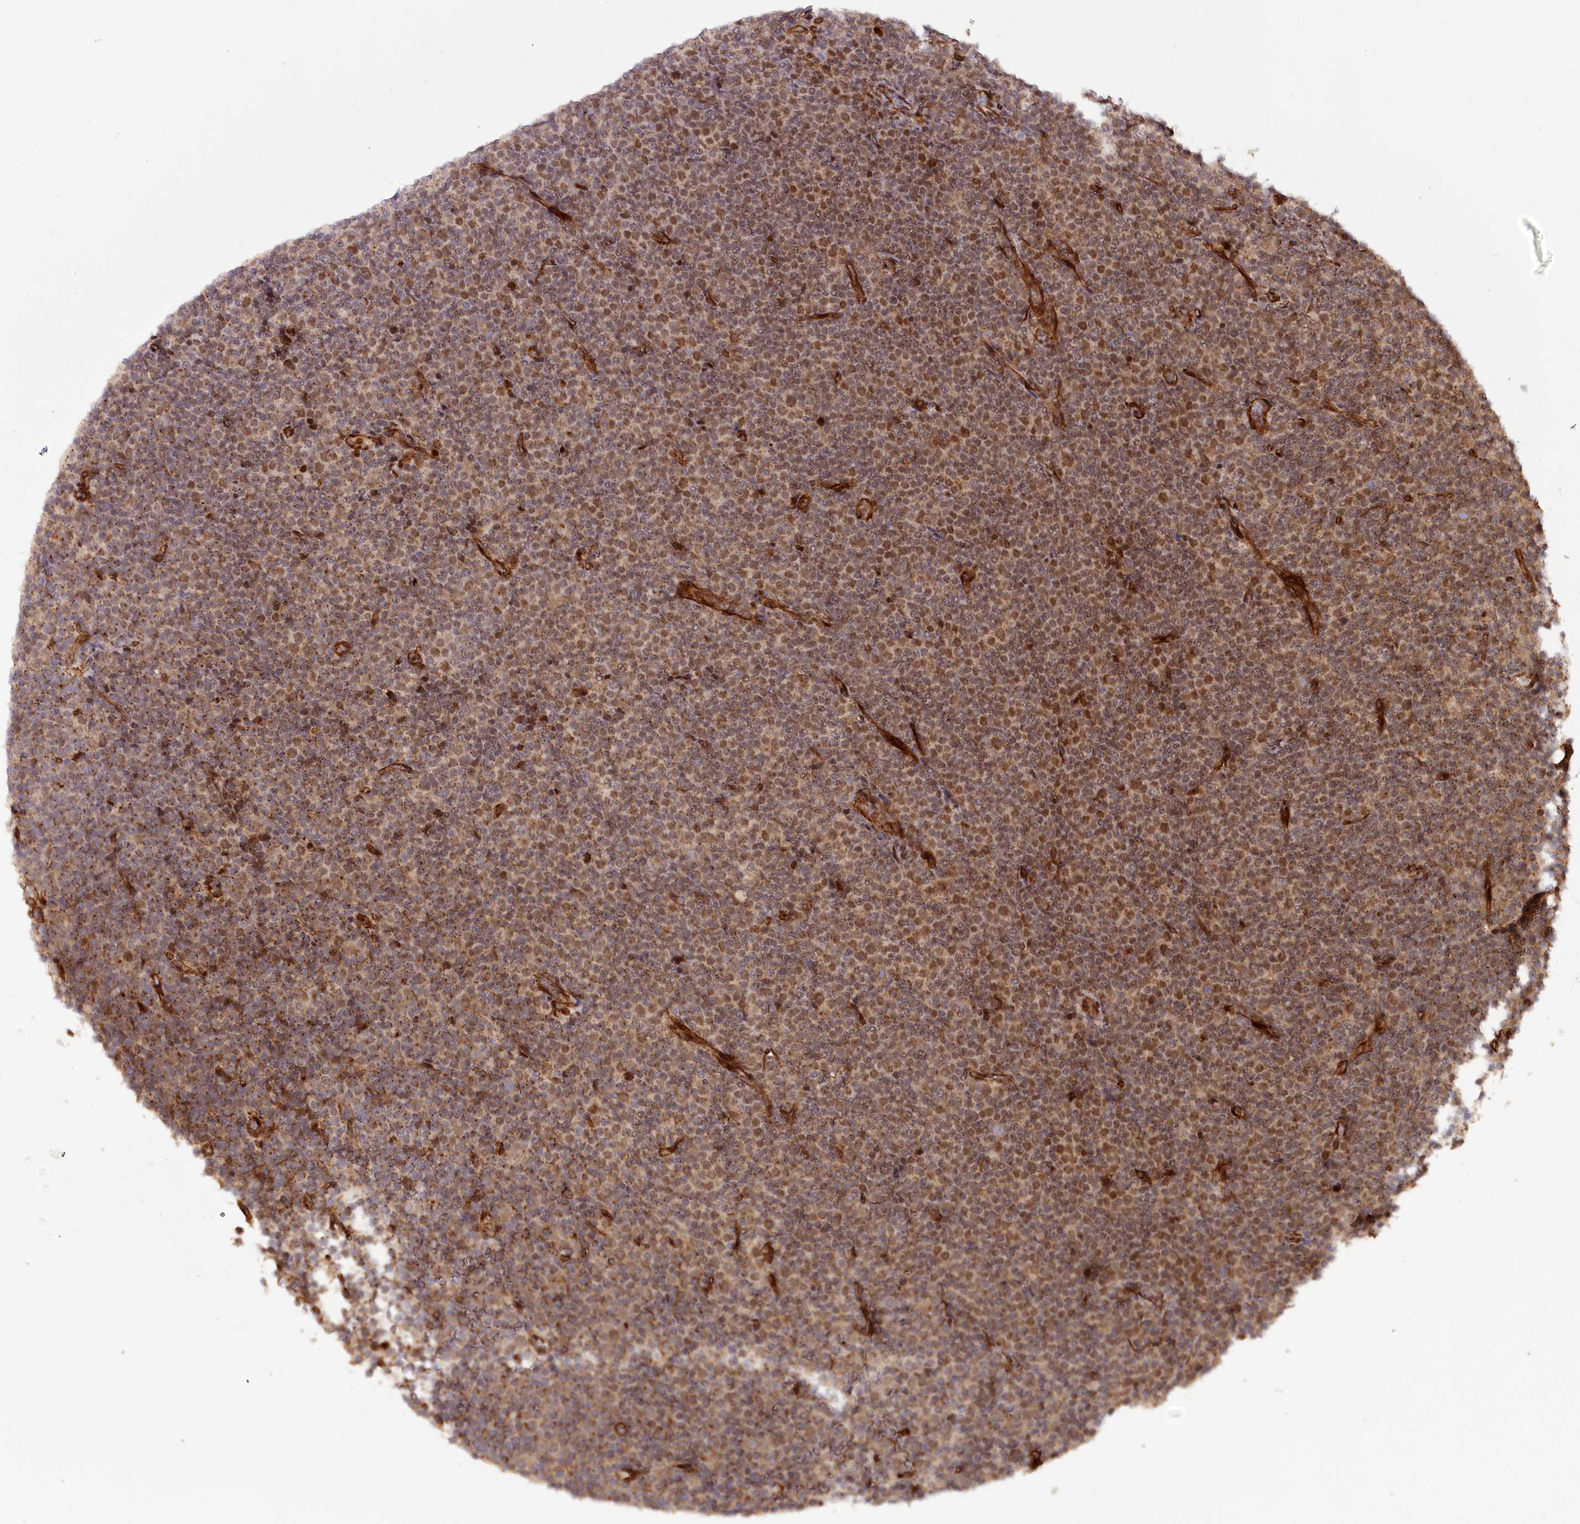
{"staining": {"intensity": "moderate", "quantity": ">75%", "location": "cytoplasmic/membranous,nuclear"}, "tissue": "lymphoma", "cell_type": "Tumor cells", "image_type": "cancer", "snomed": [{"axis": "morphology", "description": "Malignant lymphoma, non-Hodgkin's type, Low grade"}, {"axis": "topography", "description": "Lymph node"}], "caption": "This histopathology image demonstrates immunohistochemistry (IHC) staining of malignant lymphoma, non-Hodgkin's type (low-grade), with medium moderate cytoplasmic/membranous and nuclear positivity in about >75% of tumor cells.", "gene": "COPG1", "patient": {"sex": "female", "age": 67}}